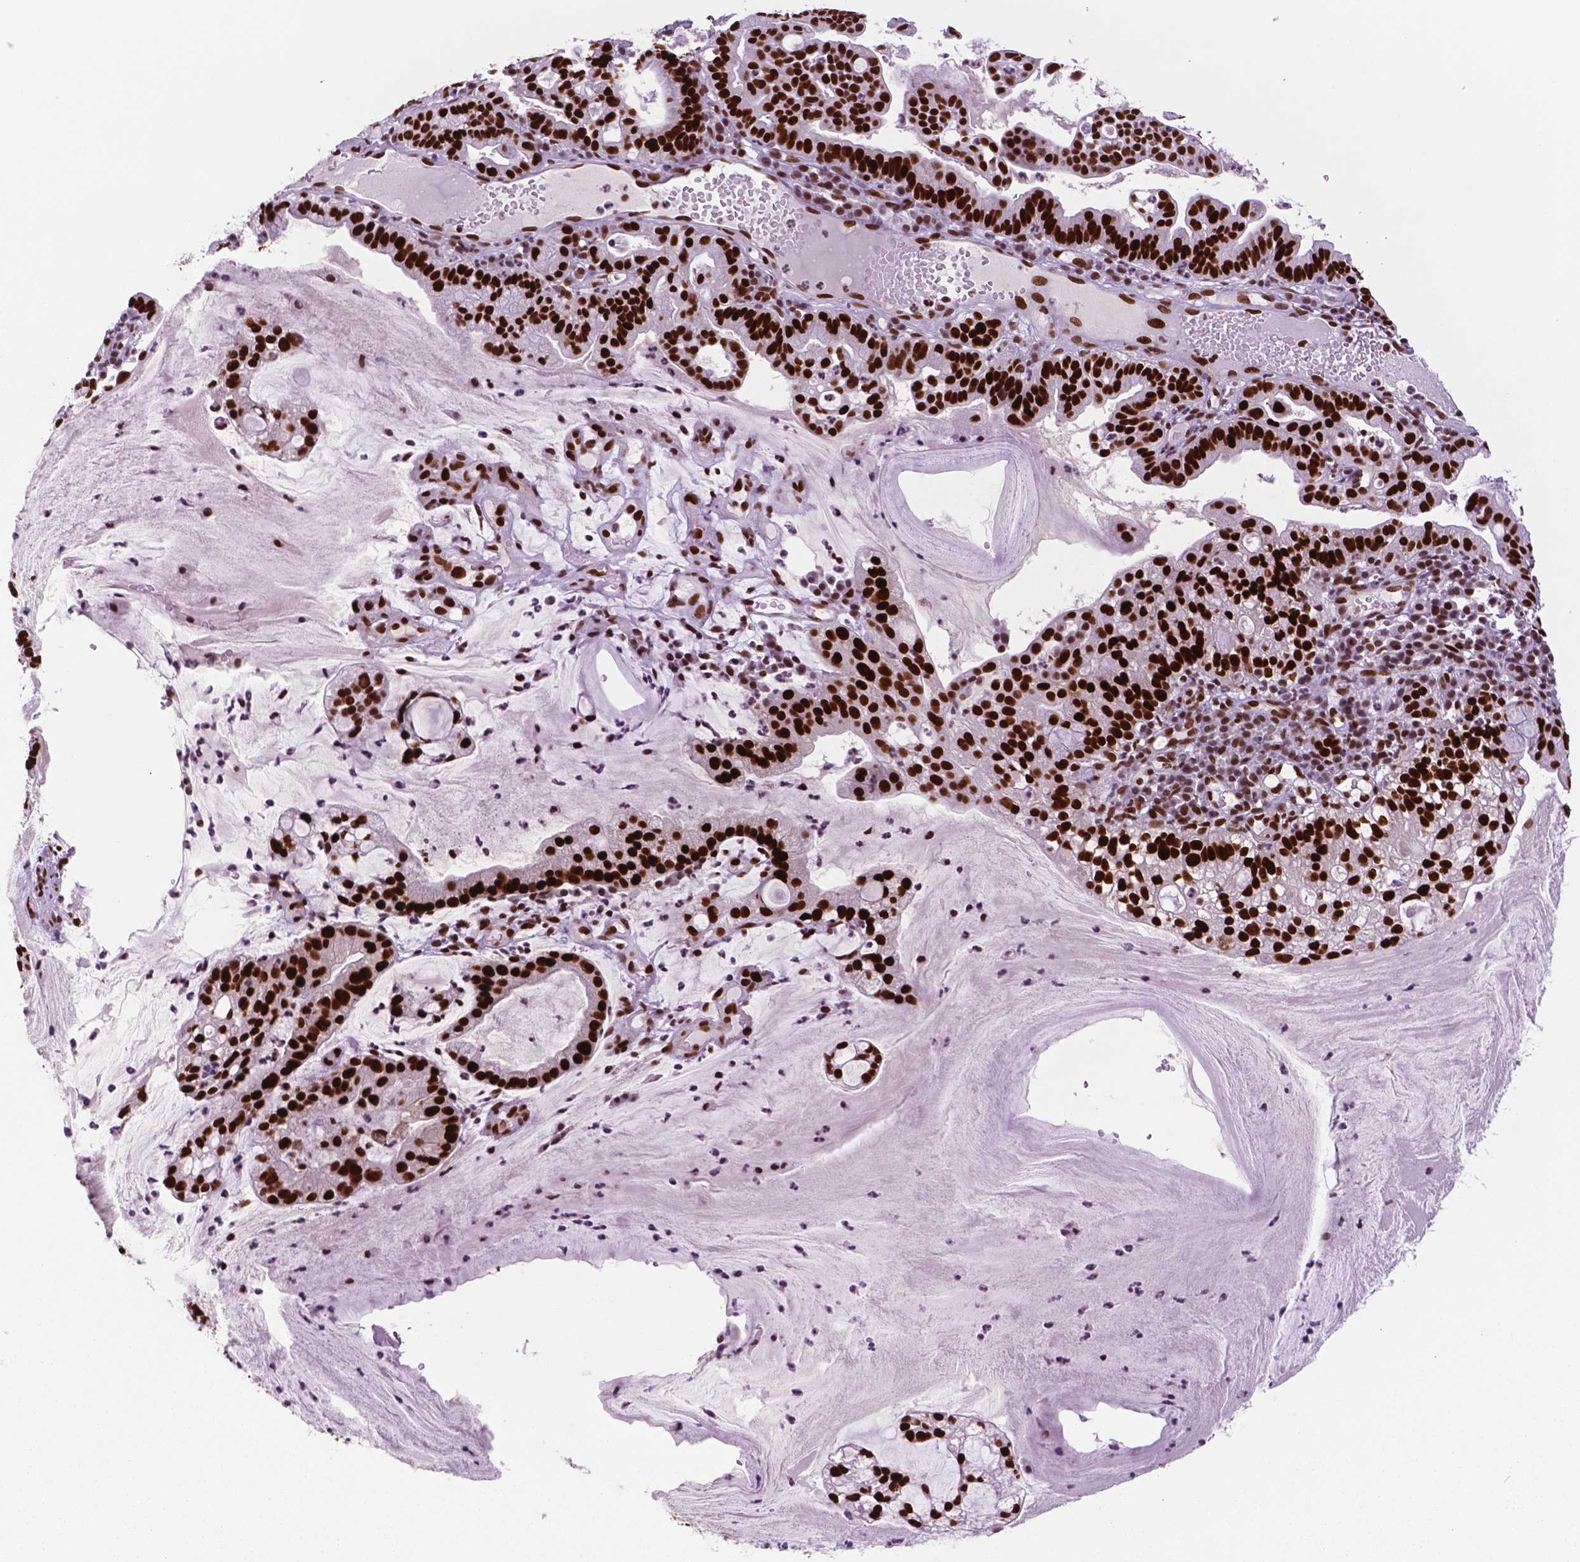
{"staining": {"intensity": "strong", "quantity": ">75%", "location": "nuclear"}, "tissue": "cervical cancer", "cell_type": "Tumor cells", "image_type": "cancer", "snomed": [{"axis": "morphology", "description": "Adenocarcinoma, NOS"}, {"axis": "topography", "description": "Cervix"}], "caption": "Approximately >75% of tumor cells in human cervical cancer (adenocarcinoma) demonstrate strong nuclear protein positivity as visualized by brown immunohistochemical staining.", "gene": "MSH6", "patient": {"sex": "female", "age": 41}}